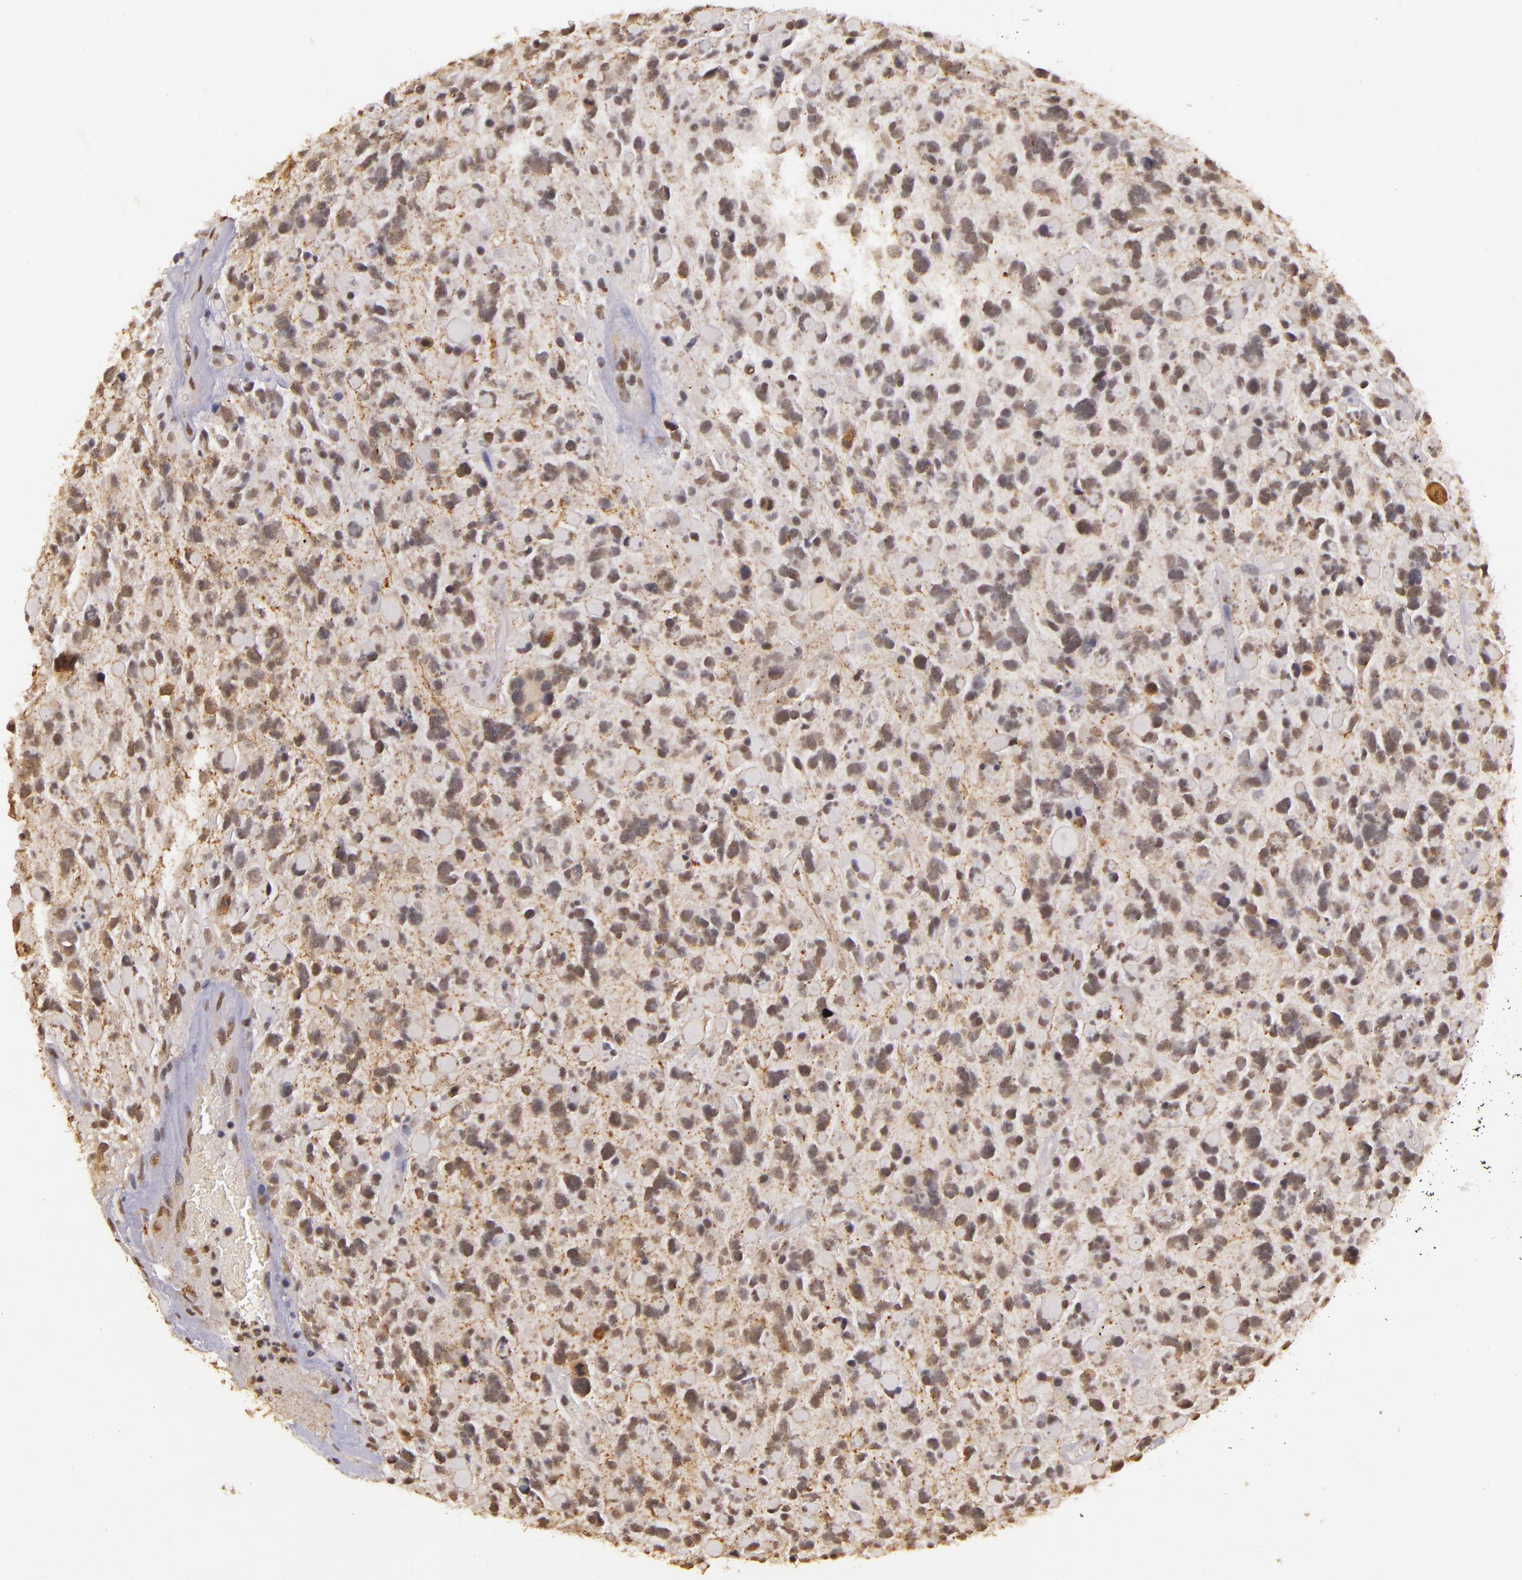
{"staining": {"intensity": "weak", "quantity": "25%-75%", "location": "nuclear"}, "tissue": "glioma", "cell_type": "Tumor cells", "image_type": "cancer", "snomed": [{"axis": "morphology", "description": "Glioma, malignant, High grade"}, {"axis": "topography", "description": "Brain"}], "caption": "The histopathology image demonstrates a brown stain indicating the presence of a protein in the nuclear of tumor cells in glioma.", "gene": "CBX3", "patient": {"sex": "female", "age": 37}}